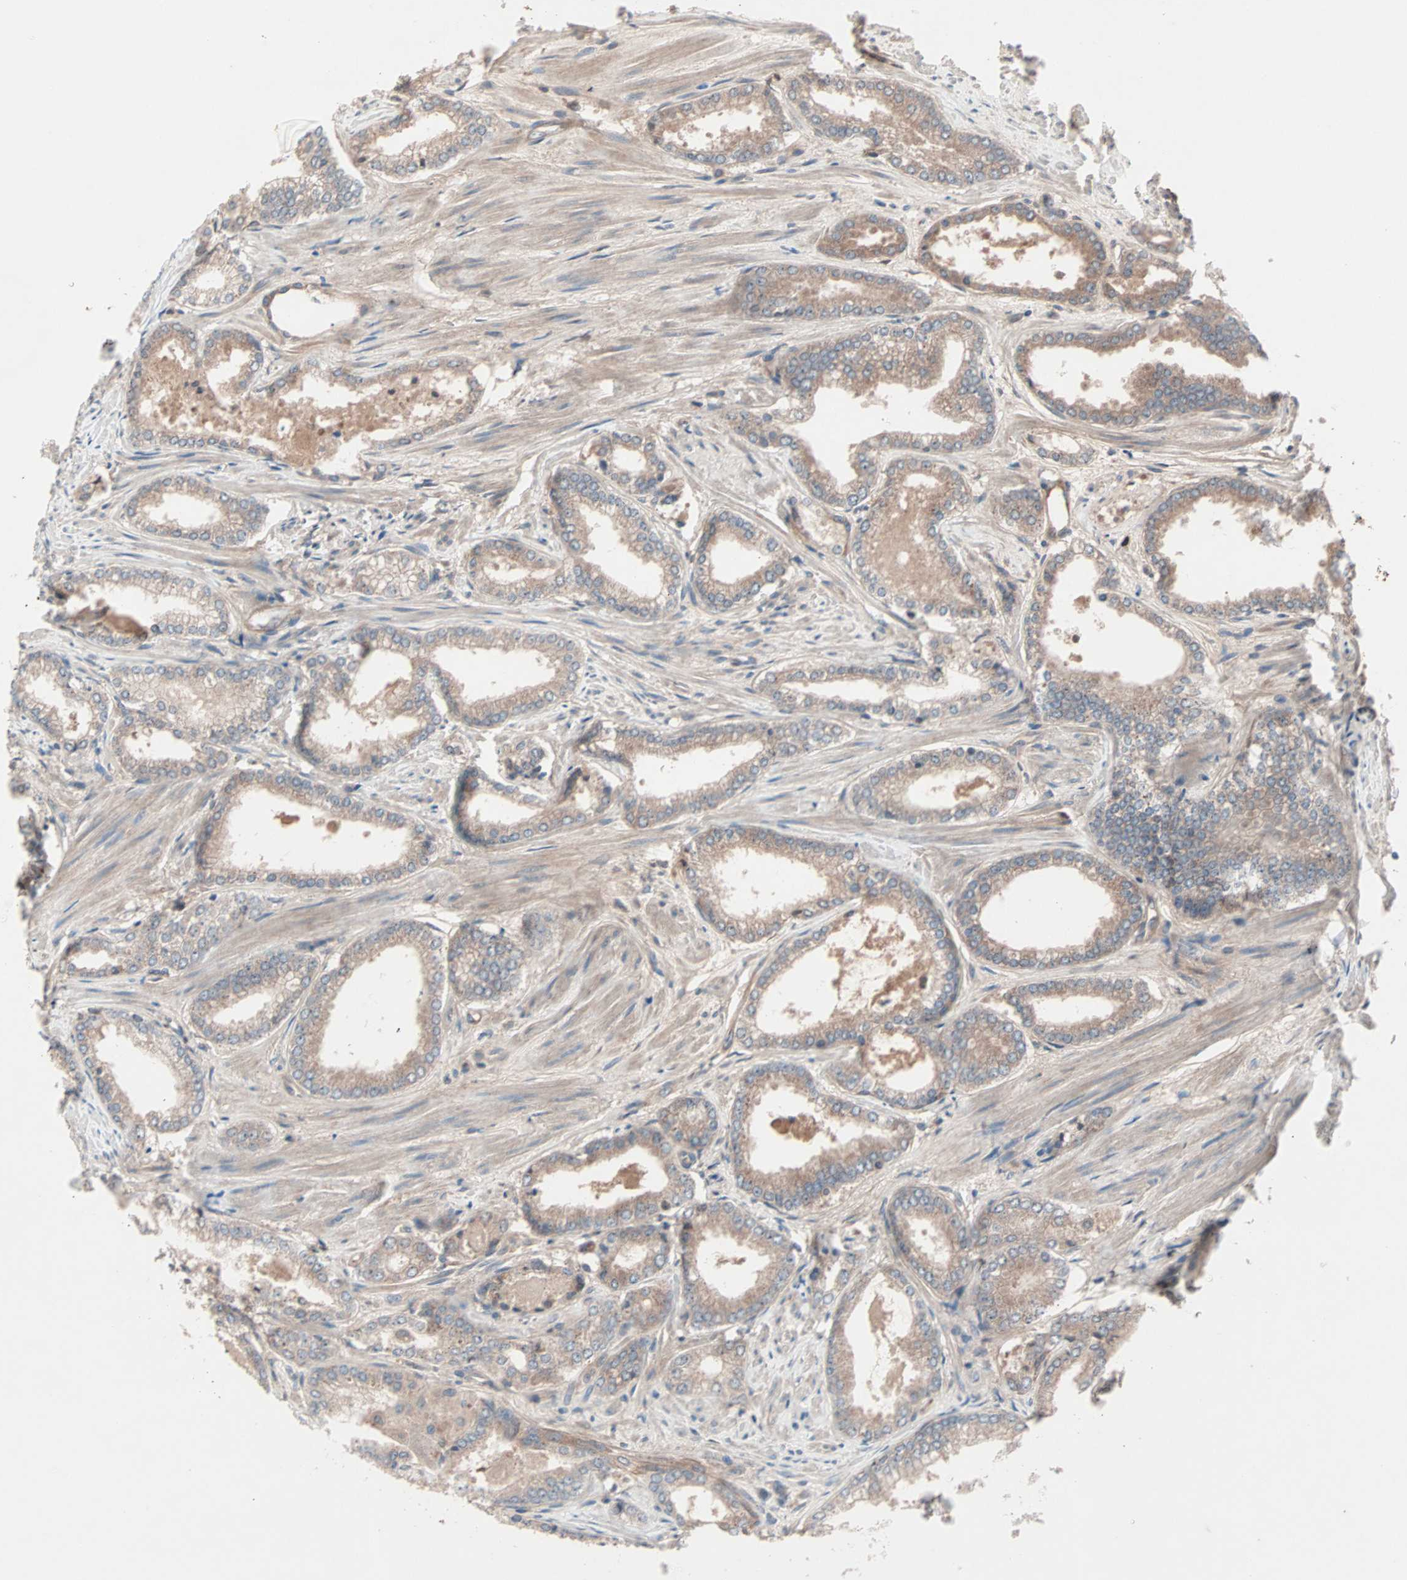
{"staining": {"intensity": "weak", "quantity": ">75%", "location": "cytoplasmic/membranous"}, "tissue": "prostate cancer", "cell_type": "Tumor cells", "image_type": "cancer", "snomed": [{"axis": "morphology", "description": "Adenocarcinoma, Low grade"}, {"axis": "topography", "description": "Prostate"}], "caption": "Weak cytoplasmic/membranous protein expression is present in about >75% of tumor cells in prostate cancer. (DAB IHC with brightfield microscopy, high magnification).", "gene": "CAD", "patient": {"sex": "male", "age": 60}}